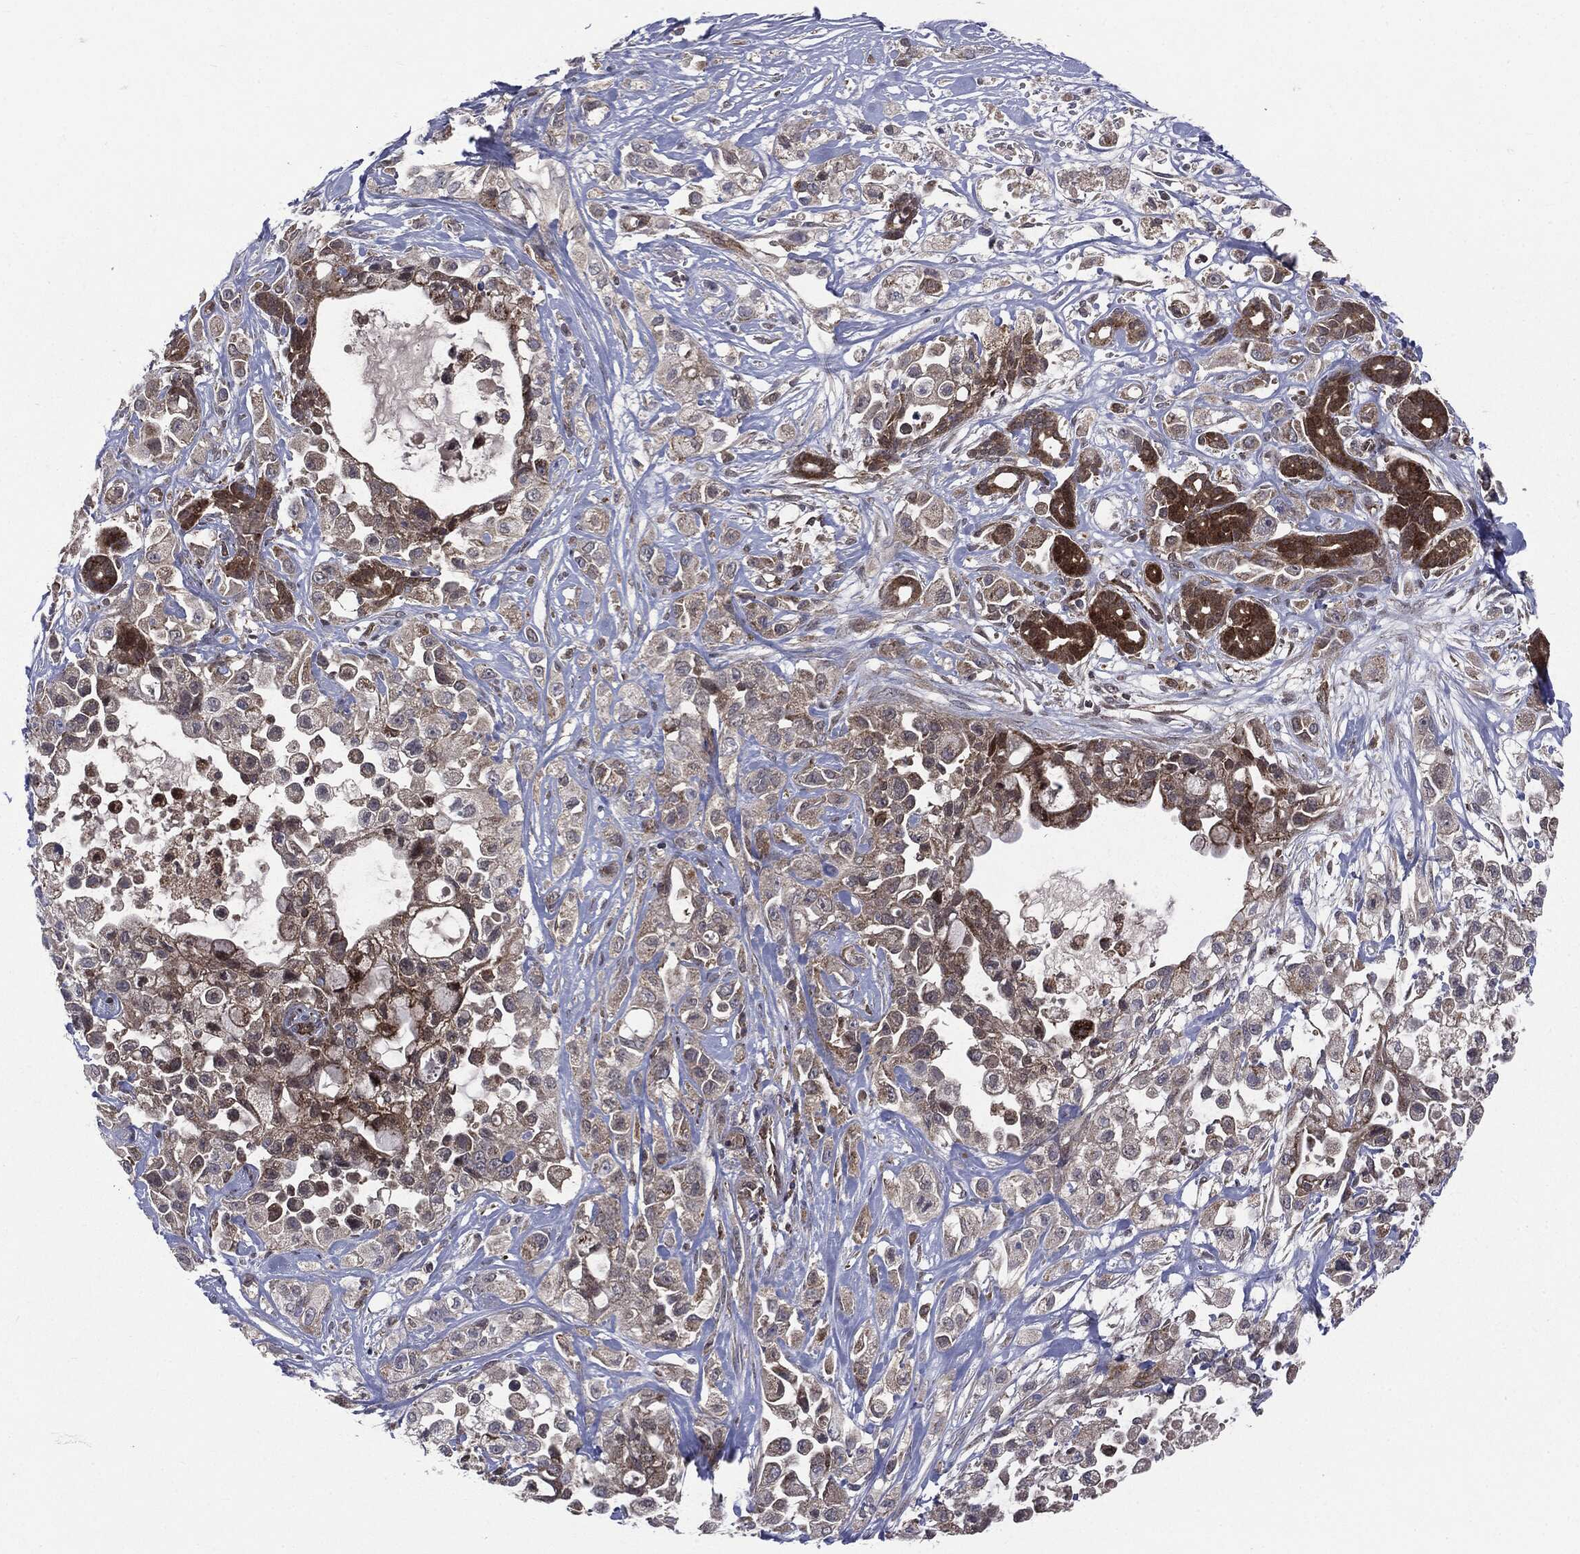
{"staining": {"intensity": "moderate", "quantity": "25%-75%", "location": "cytoplasmic/membranous"}, "tissue": "pancreatic cancer", "cell_type": "Tumor cells", "image_type": "cancer", "snomed": [{"axis": "morphology", "description": "Adenocarcinoma, NOS"}, {"axis": "topography", "description": "Pancreas"}], "caption": "Tumor cells reveal medium levels of moderate cytoplasmic/membranous staining in approximately 25%-75% of cells in human pancreatic cancer.", "gene": "PTPA", "patient": {"sex": "male", "age": 44}}